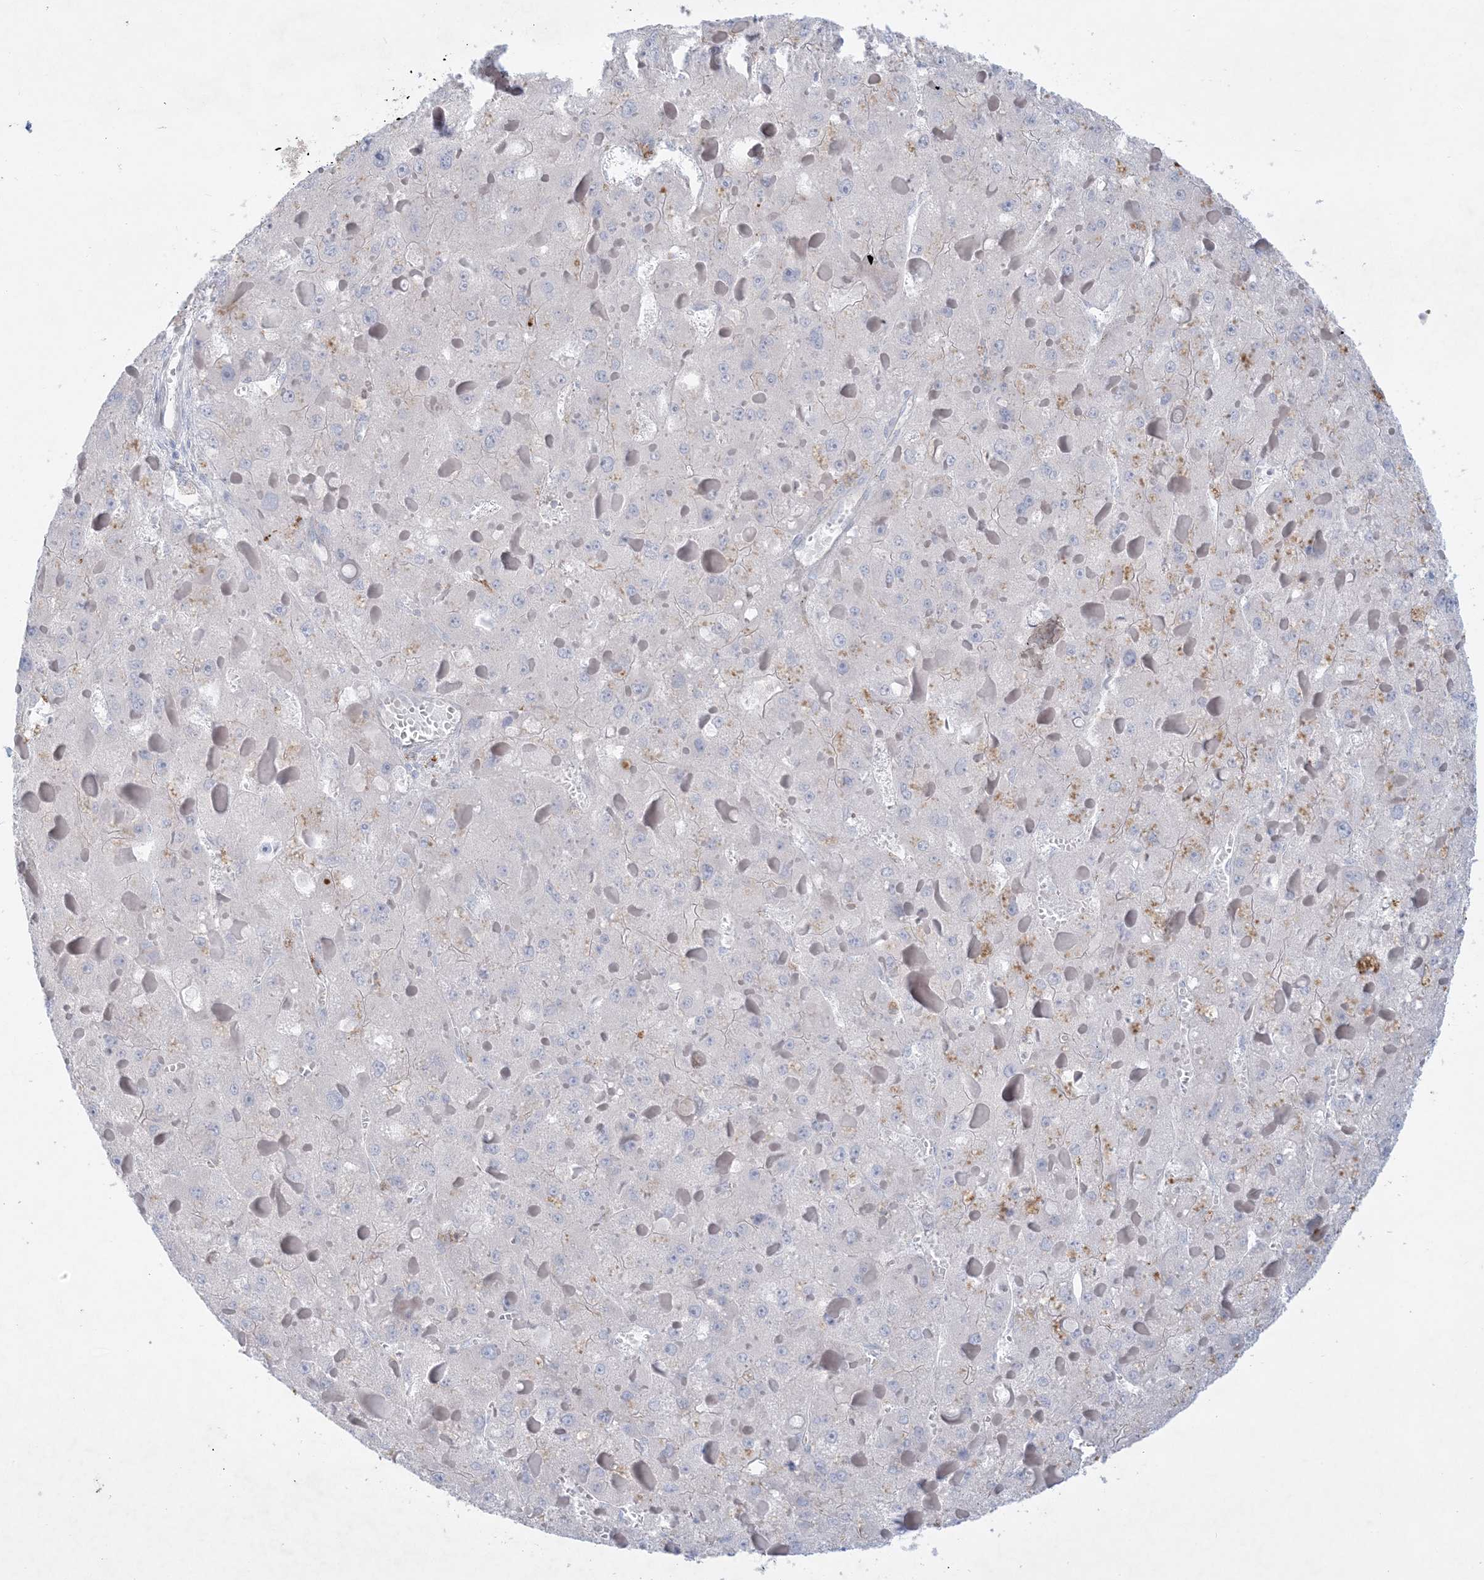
{"staining": {"intensity": "negative", "quantity": "none", "location": "none"}, "tissue": "liver cancer", "cell_type": "Tumor cells", "image_type": "cancer", "snomed": [{"axis": "morphology", "description": "Carcinoma, Hepatocellular, NOS"}, {"axis": "topography", "description": "Liver"}], "caption": "Immunohistochemistry of human liver cancer exhibits no staining in tumor cells.", "gene": "KCTD6", "patient": {"sex": "female", "age": 73}}